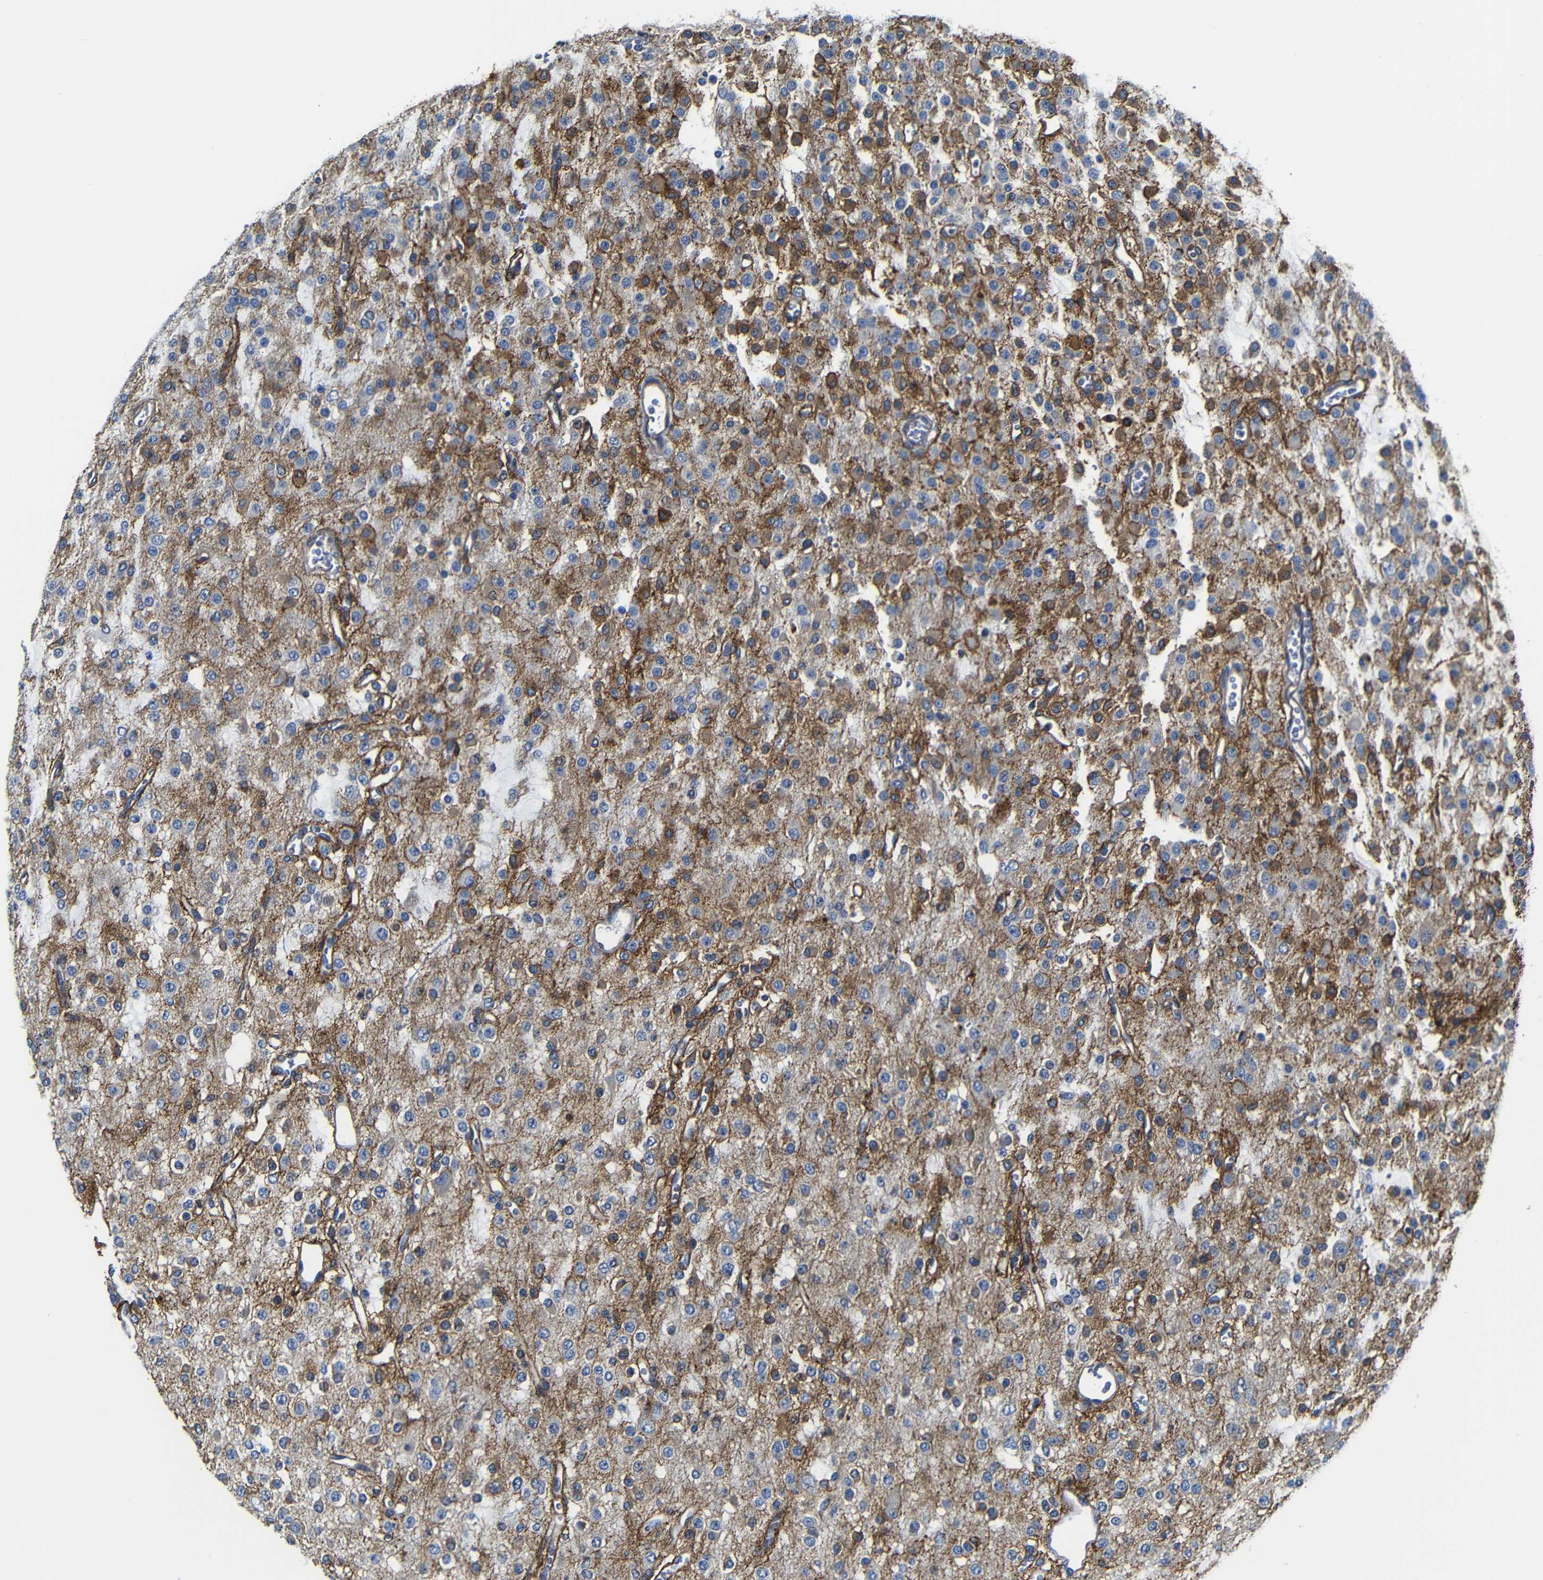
{"staining": {"intensity": "moderate", "quantity": ">75%", "location": "cytoplasmic/membranous"}, "tissue": "glioma", "cell_type": "Tumor cells", "image_type": "cancer", "snomed": [{"axis": "morphology", "description": "Glioma, malignant, Low grade"}, {"axis": "topography", "description": "Brain"}], "caption": "Protein analysis of glioma tissue exhibits moderate cytoplasmic/membranous staining in approximately >75% of tumor cells.", "gene": "AFDN", "patient": {"sex": "male", "age": 38}}